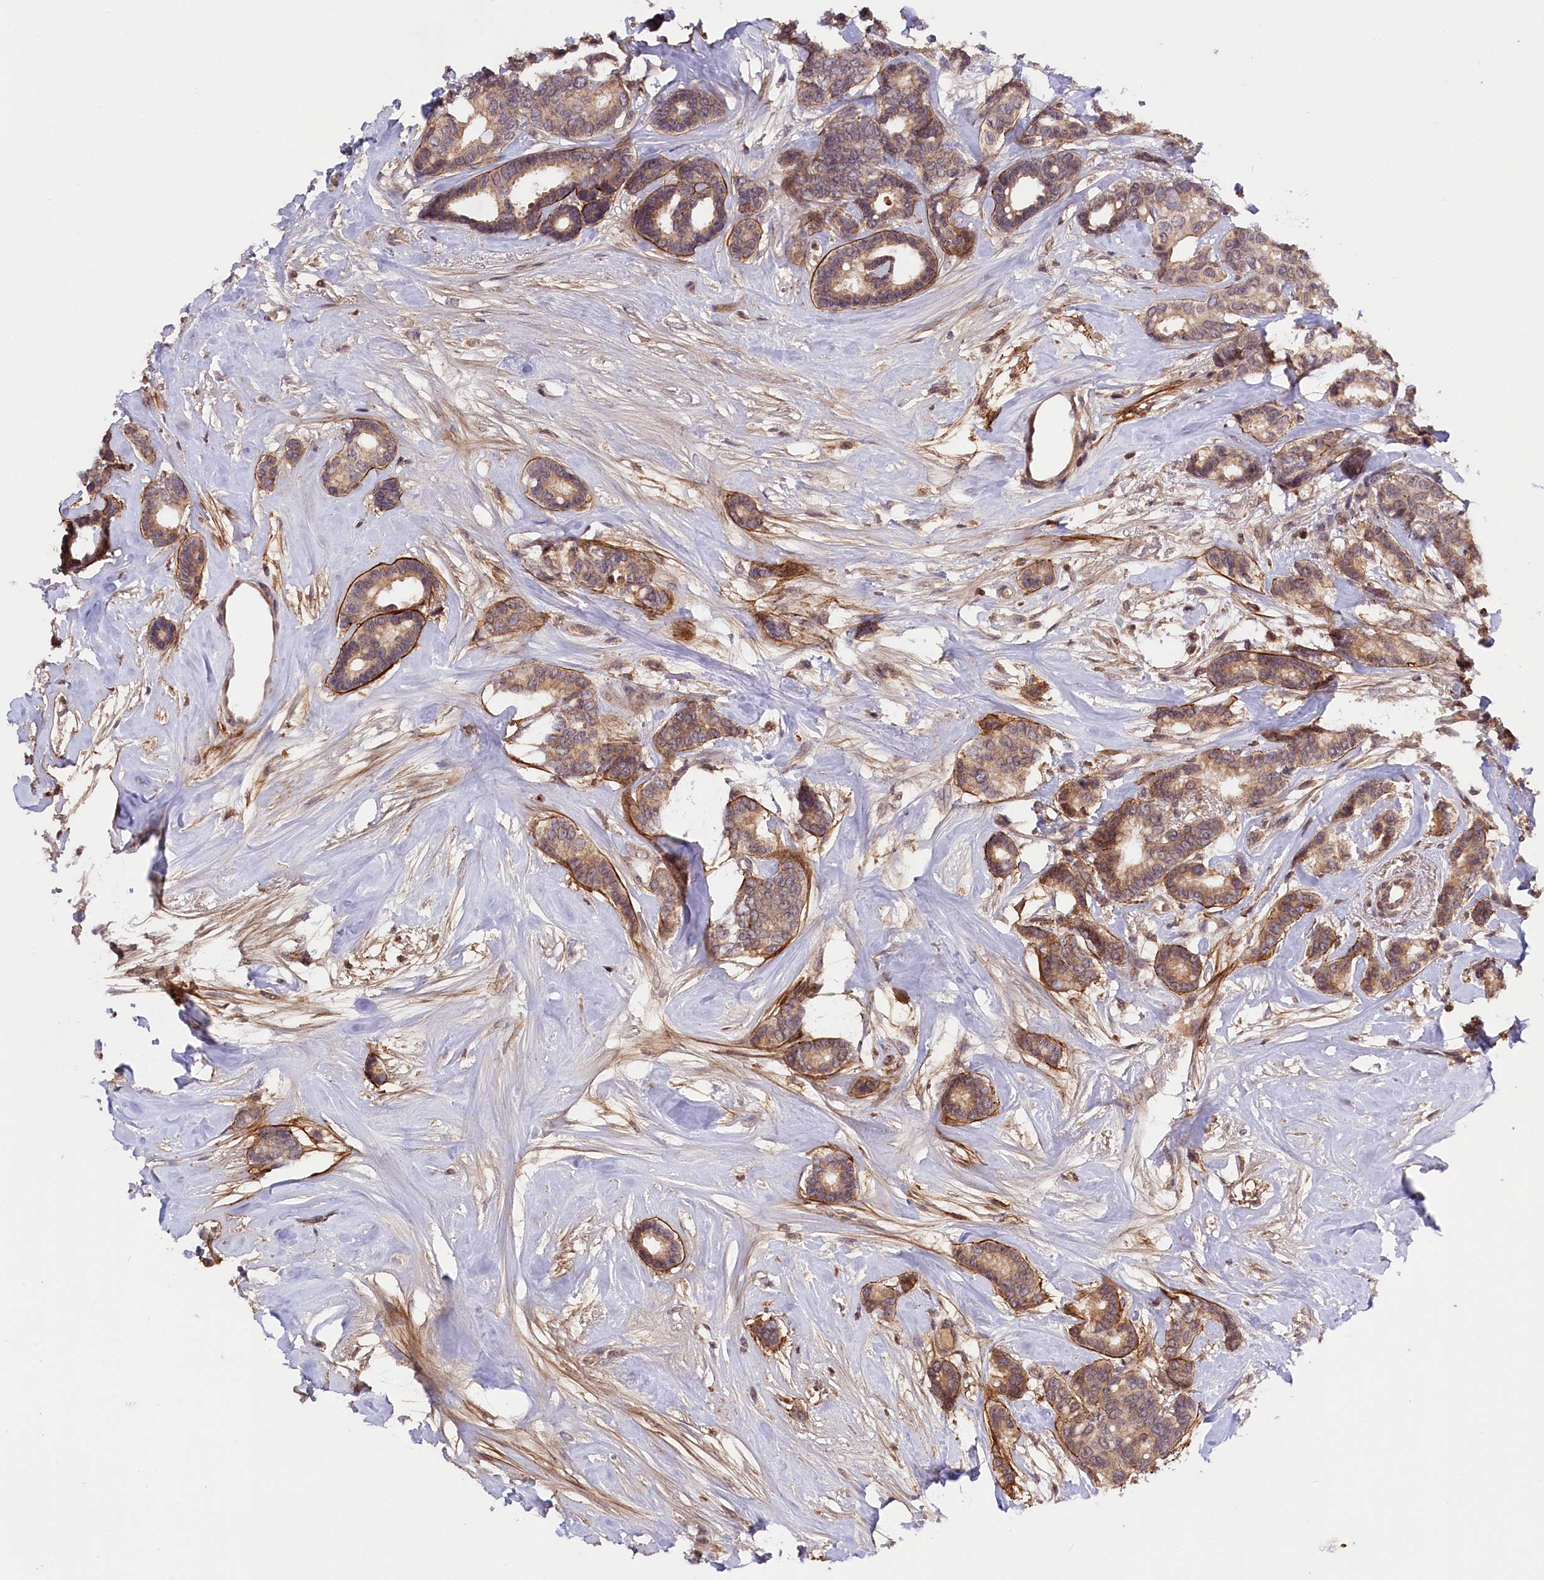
{"staining": {"intensity": "moderate", "quantity": "25%-75%", "location": "cytoplasmic/membranous"}, "tissue": "breast cancer", "cell_type": "Tumor cells", "image_type": "cancer", "snomed": [{"axis": "morphology", "description": "Duct carcinoma"}, {"axis": "topography", "description": "Breast"}], "caption": "Breast cancer (infiltrating ductal carcinoma) stained with IHC shows moderate cytoplasmic/membranous expression in about 25%-75% of tumor cells.", "gene": "ZNF480", "patient": {"sex": "female", "age": 87}}